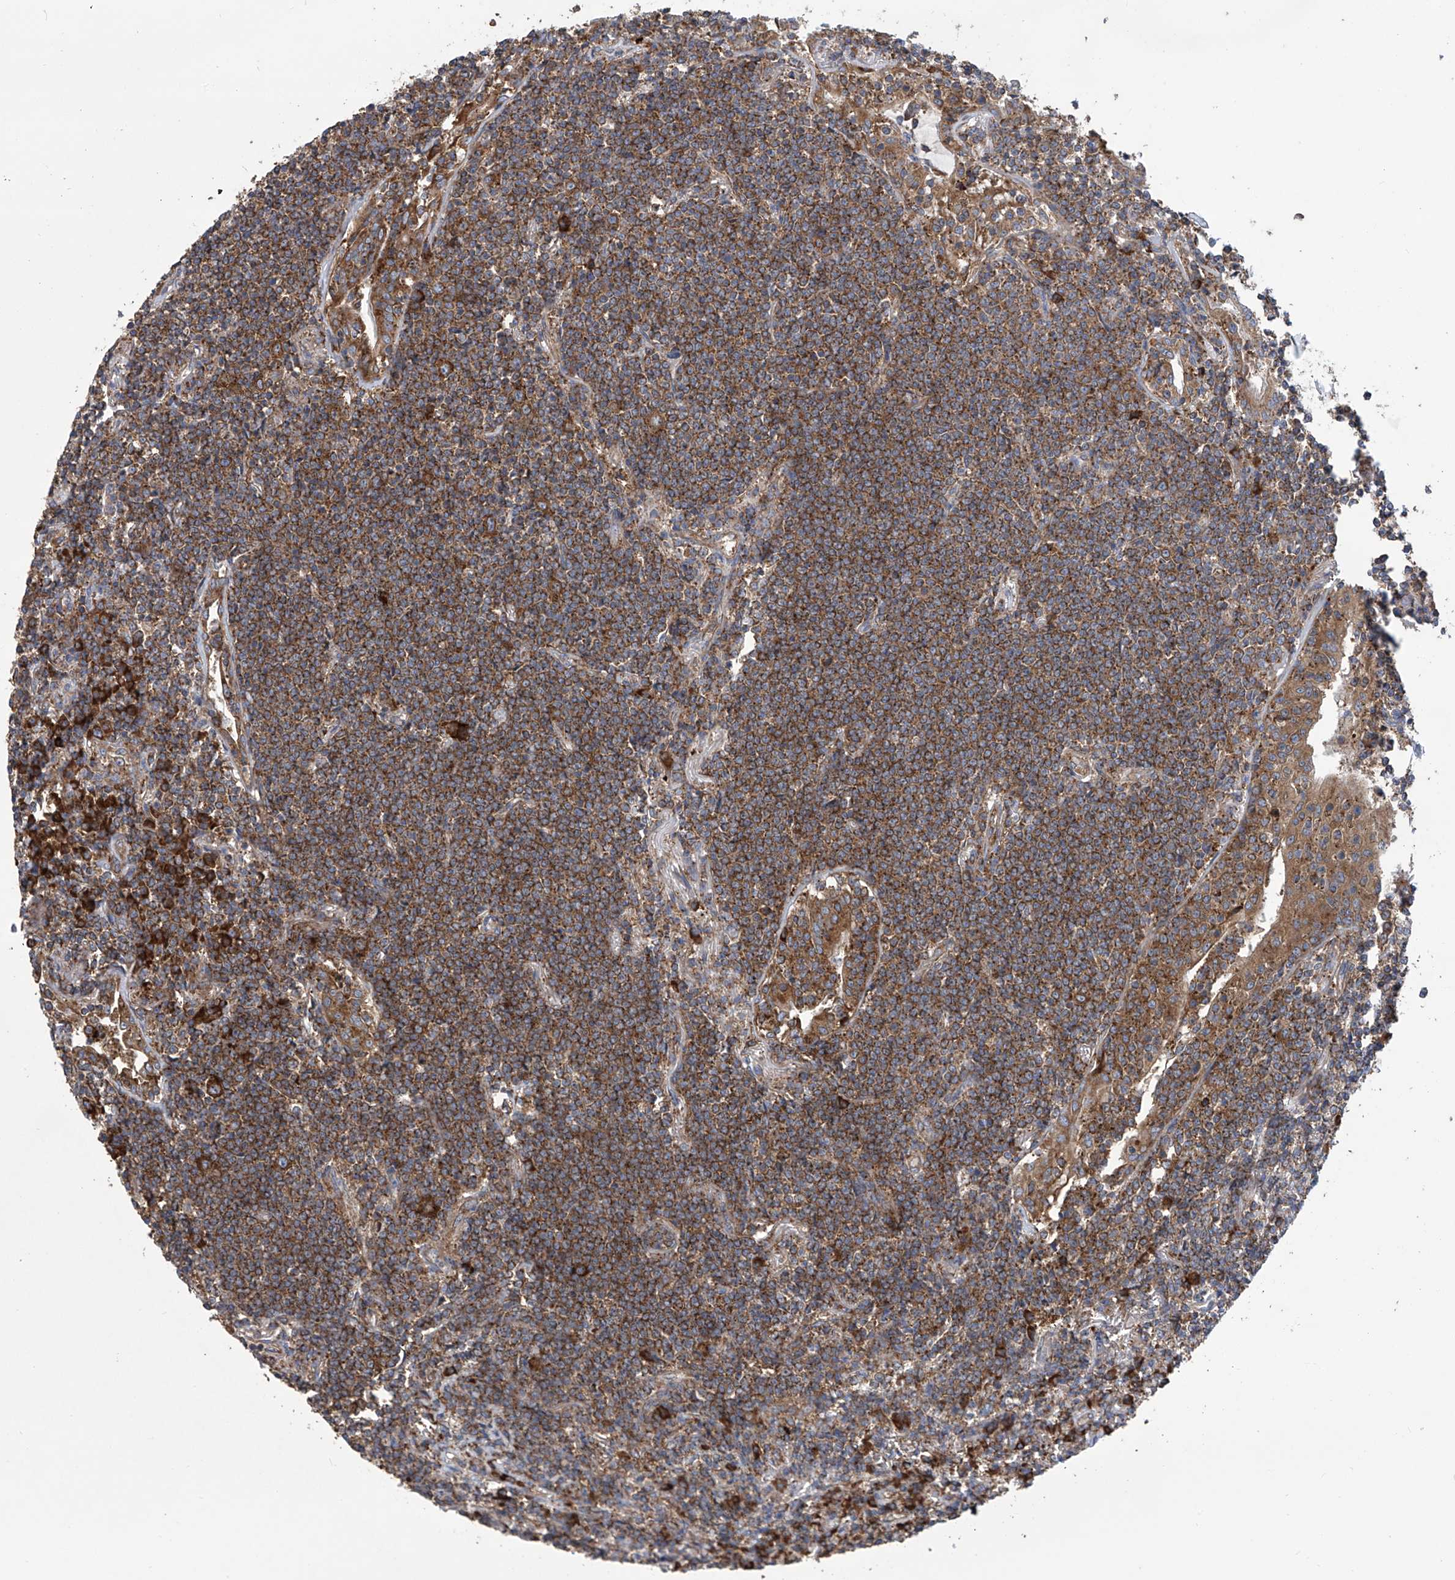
{"staining": {"intensity": "strong", "quantity": ">75%", "location": "cytoplasmic/membranous"}, "tissue": "lymphoma", "cell_type": "Tumor cells", "image_type": "cancer", "snomed": [{"axis": "morphology", "description": "Malignant lymphoma, non-Hodgkin's type, Low grade"}, {"axis": "topography", "description": "Lung"}], "caption": "This image displays immunohistochemistry (IHC) staining of low-grade malignant lymphoma, non-Hodgkin's type, with high strong cytoplasmic/membranous expression in about >75% of tumor cells.", "gene": "SENP2", "patient": {"sex": "female", "age": 71}}